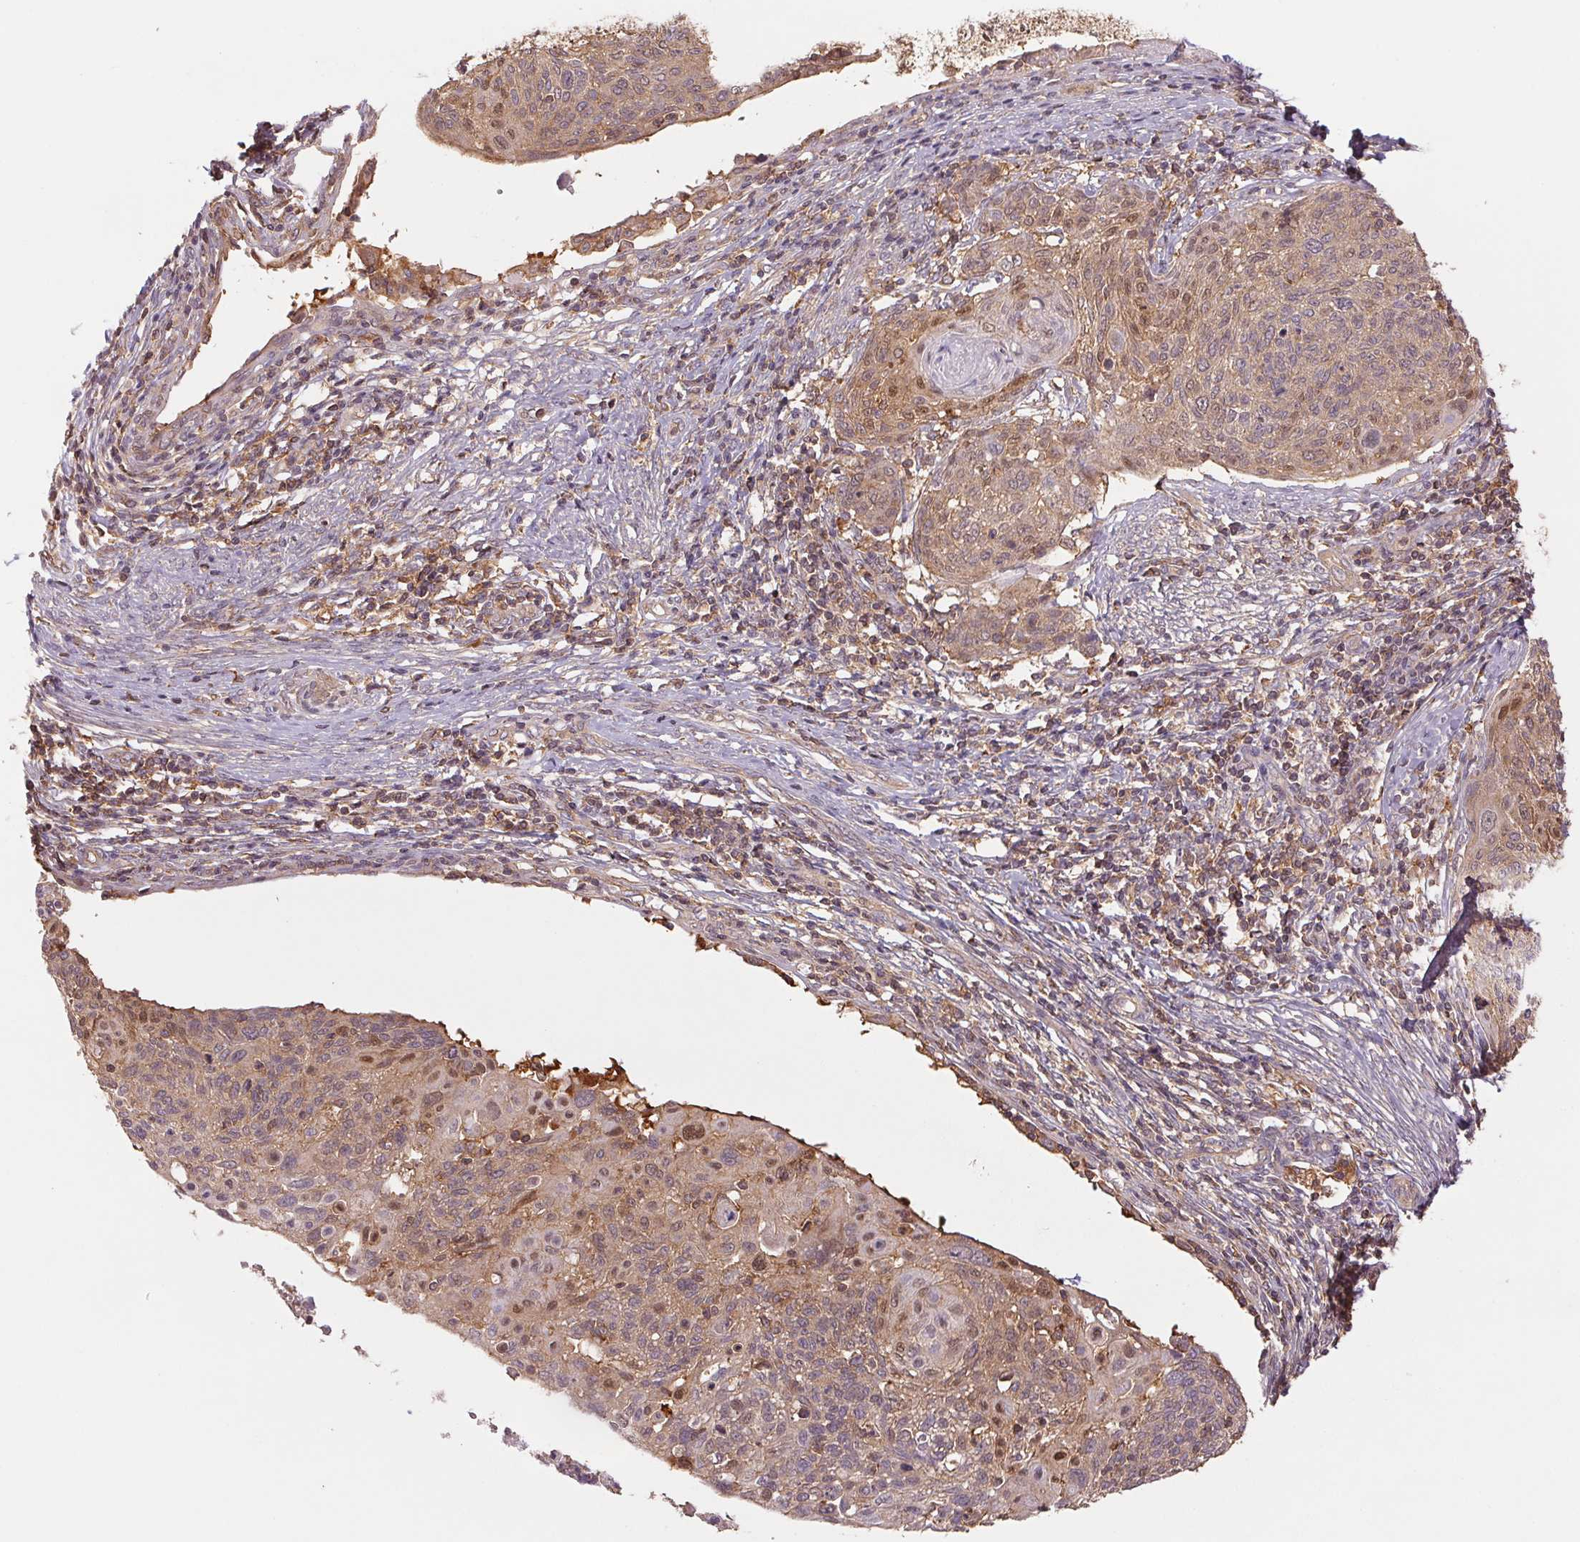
{"staining": {"intensity": "moderate", "quantity": ">75%", "location": "cytoplasmic/membranous,nuclear"}, "tissue": "cervical cancer", "cell_type": "Tumor cells", "image_type": "cancer", "snomed": [{"axis": "morphology", "description": "Squamous cell carcinoma, NOS"}, {"axis": "topography", "description": "Cervix"}], "caption": "Immunohistochemistry (IHC) of human cervical cancer (squamous cell carcinoma) reveals medium levels of moderate cytoplasmic/membranous and nuclear positivity in about >75% of tumor cells.", "gene": "TUBA3D", "patient": {"sex": "female", "age": 49}}